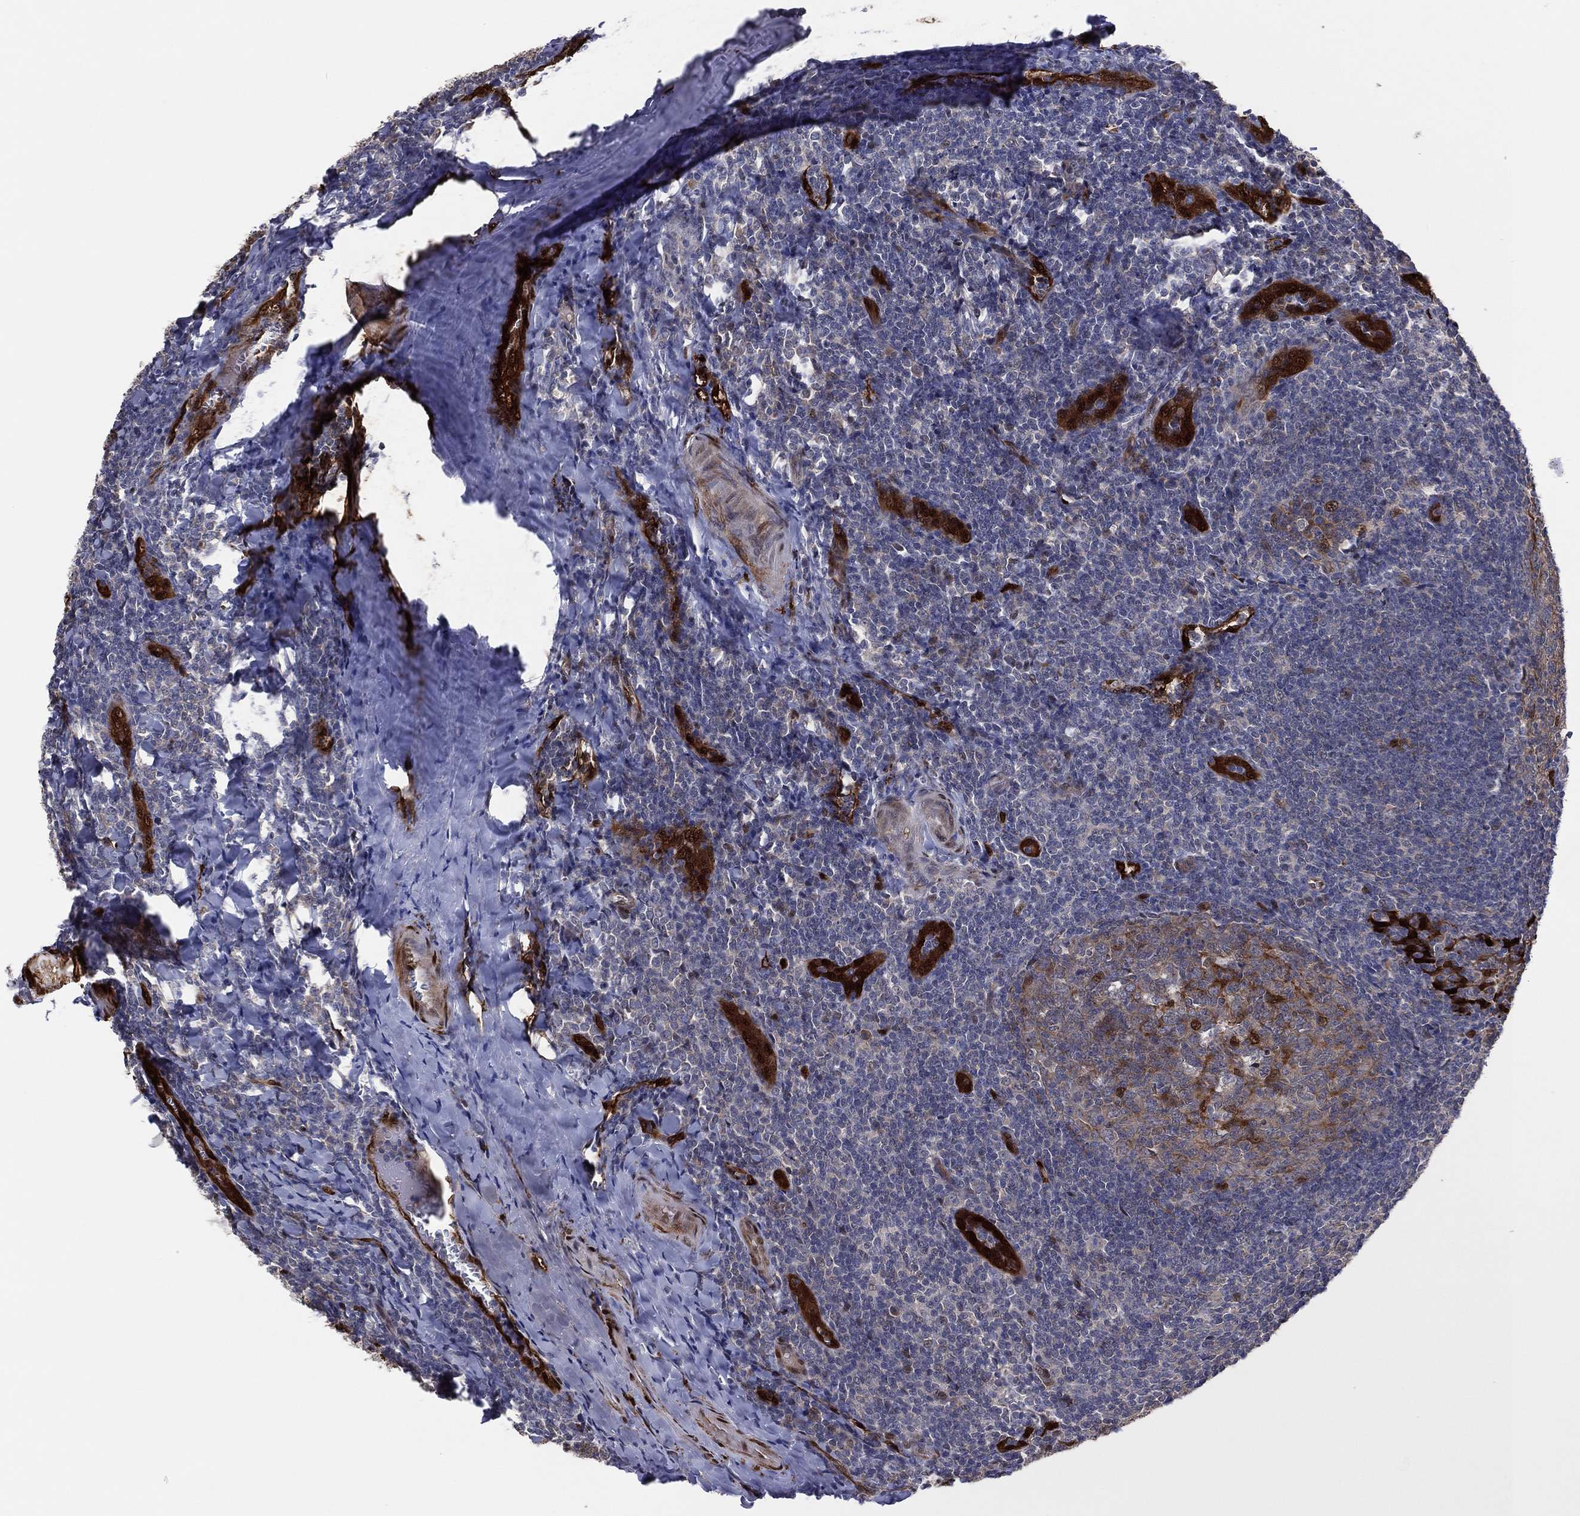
{"staining": {"intensity": "moderate", "quantity": "25%-75%", "location": "cytoplasmic/membranous,nuclear"}, "tissue": "tonsil", "cell_type": "Germinal center cells", "image_type": "normal", "snomed": [{"axis": "morphology", "description": "Normal tissue, NOS"}, {"axis": "topography", "description": "Tonsil"}], "caption": "Germinal center cells display medium levels of moderate cytoplasmic/membranous,nuclear expression in approximately 25%-75% of cells in unremarkable human tonsil. Nuclei are stained in blue.", "gene": "SNCG", "patient": {"sex": "male", "age": 20}}